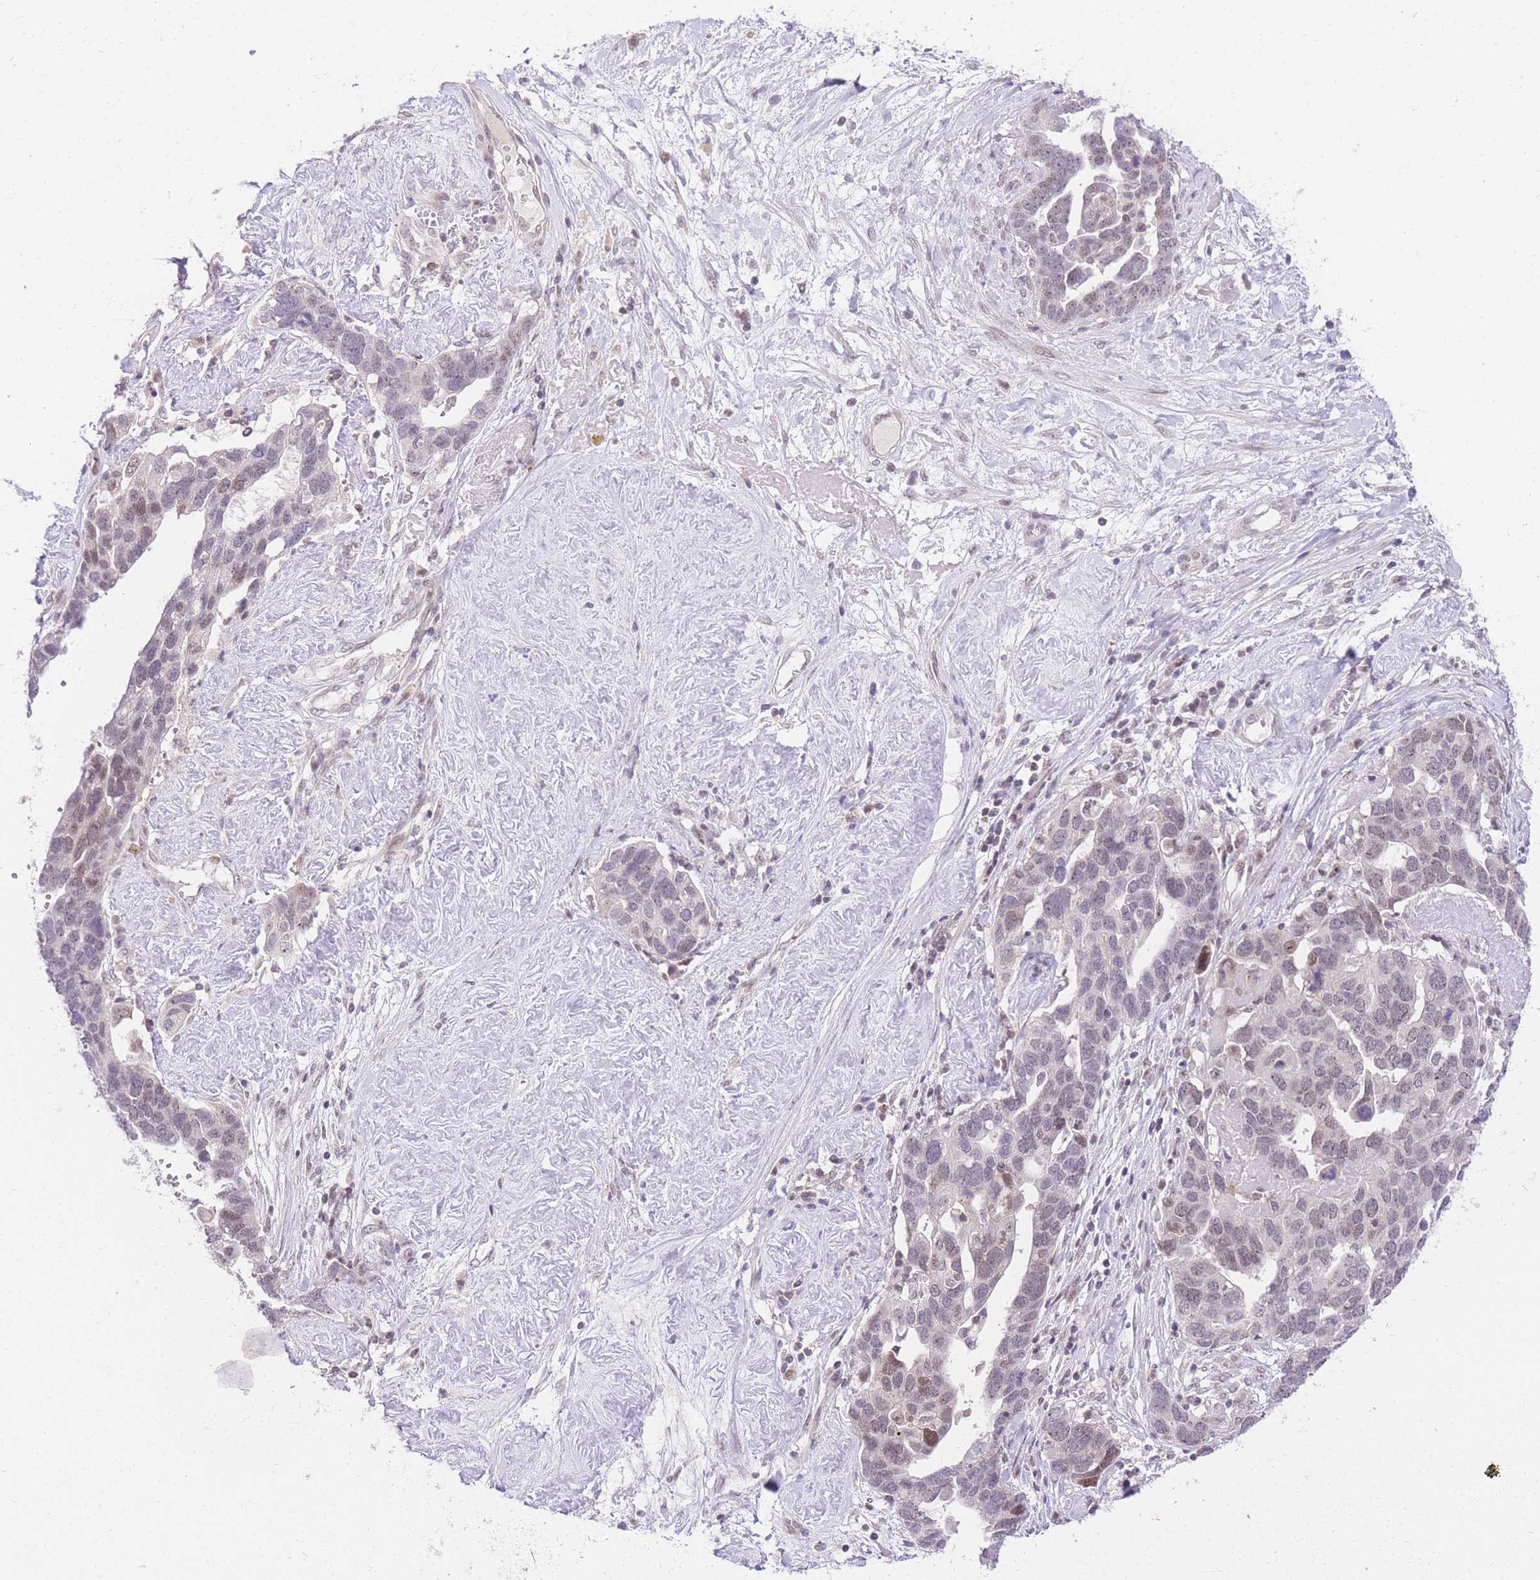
{"staining": {"intensity": "weak", "quantity": "<25%", "location": "nuclear"}, "tissue": "ovarian cancer", "cell_type": "Tumor cells", "image_type": "cancer", "snomed": [{"axis": "morphology", "description": "Cystadenocarcinoma, serous, NOS"}, {"axis": "topography", "description": "Ovary"}], "caption": "Tumor cells show no significant protein positivity in serous cystadenocarcinoma (ovarian).", "gene": "STK39", "patient": {"sex": "female", "age": 54}}